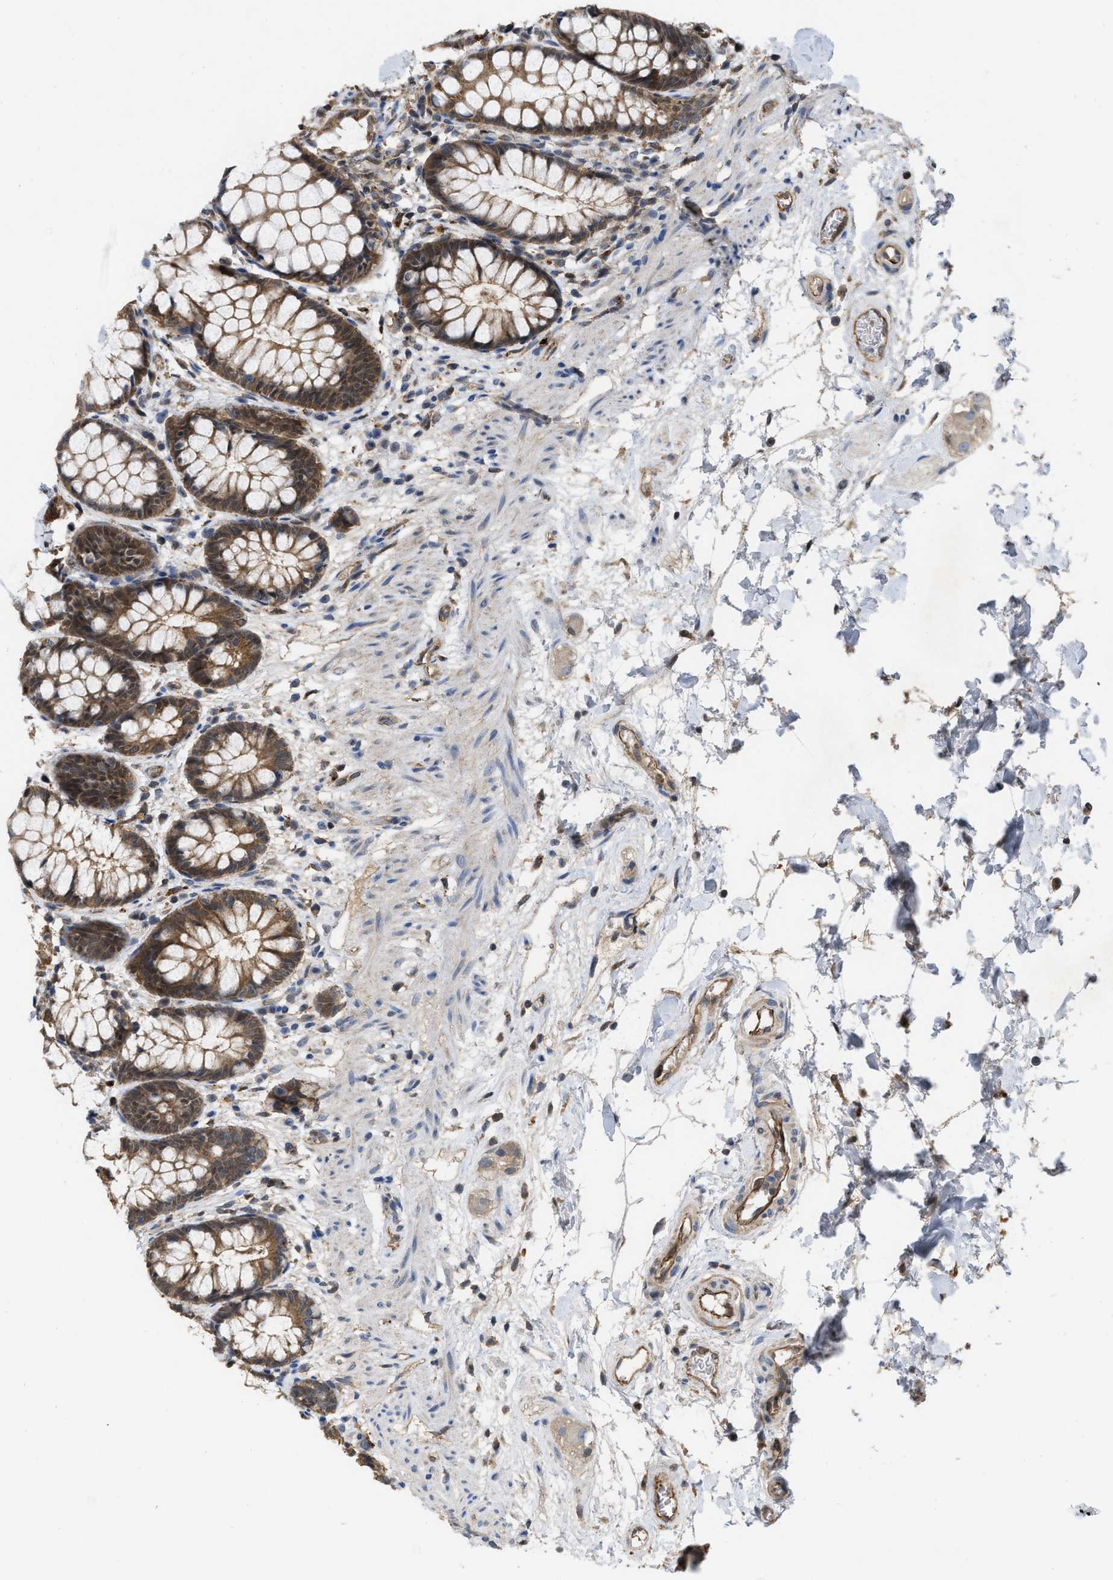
{"staining": {"intensity": "moderate", "quantity": ">75%", "location": "cytoplasmic/membranous,nuclear"}, "tissue": "rectum", "cell_type": "Glandular cells", "image_type": "normal", "snomed": [{"axis": "morphology", "description": "Normal tissue, NOS"}, {"axis": "topography", "description": "Rectum"}], "caption": "Immunohistochemistry staining of unremarkable rectum, which shows medium levels of moderate cytoplasmic/membranous,nuclear staining in approximately >75% of glandular cells indicating moderate cytoplasmic/membranous,nuclear protein staining. The staining was performed using DAB (brown) for protein detection and nuclei were counterstained in hematoxylin (blue).", "gene": "NAPEPLD", "patient": {"sex": "male", "age": 64}}